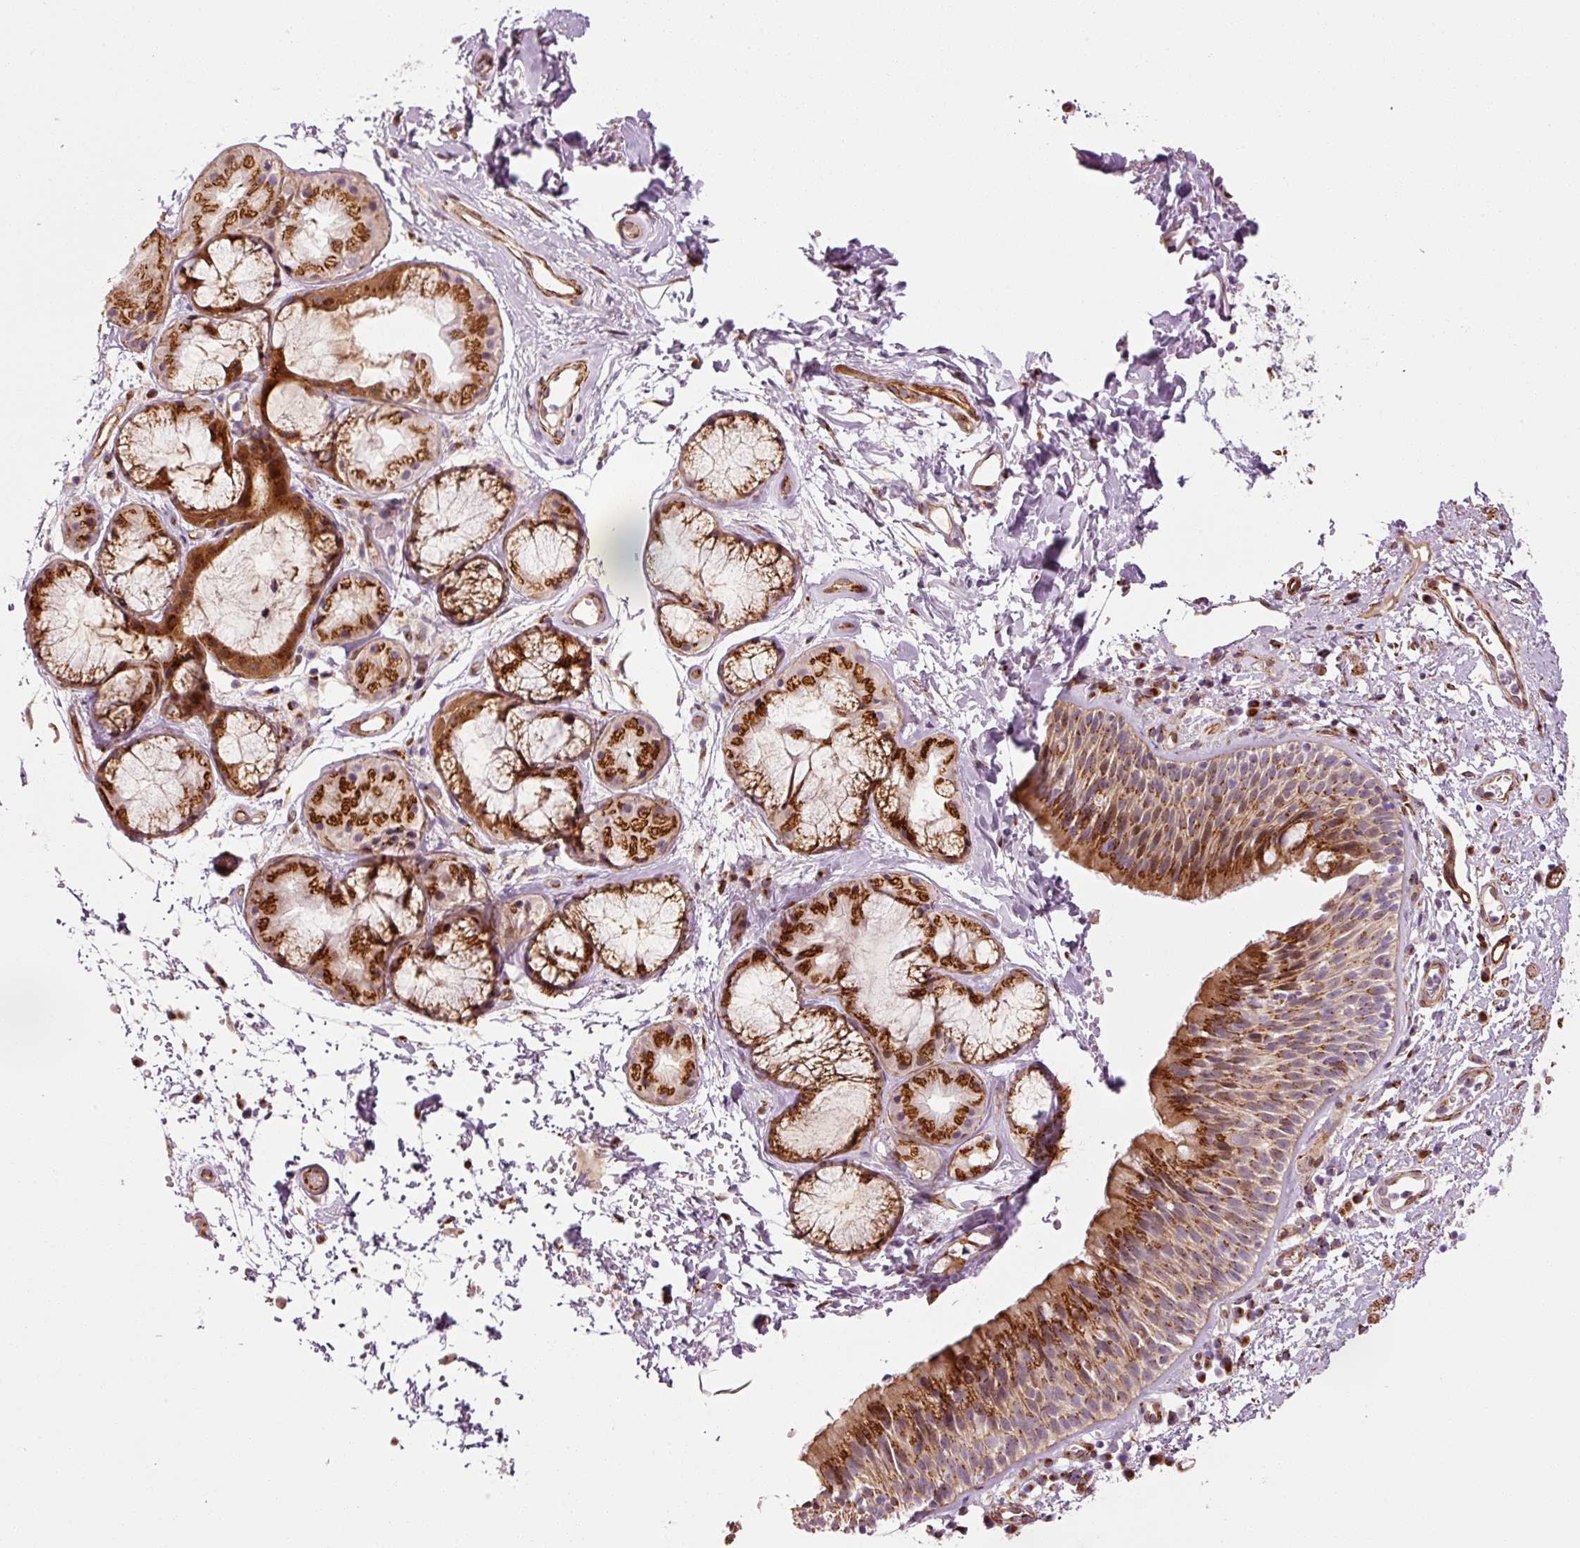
{"staining": {"intensity": "strong", "quantity": ">75%", "location": "cytoplasmic/membranous"}, "tissue": "nasopharynx", "cell_type": "Respiratory epithelial cells", "image_type": "normal", "snomed": [{"axis": "morphology", "description": "Normal tissue, NOS"}, {"axis": "topography", "description": "Cartilage tissue"}, {"axis": "topography", "description": "Nasopharynx"}, {"axis": "topography", "description": "Thyroid gland"}], "caption": "This is a photomicrograph of immunohistochemistry staining of unremarkable nasopharynx, which shows strong expression in the cytoplasmic/membranous of respiratory epithelial cells.", "gene": "LIMK2", "patient": {"sex": "male", "age": 63}}